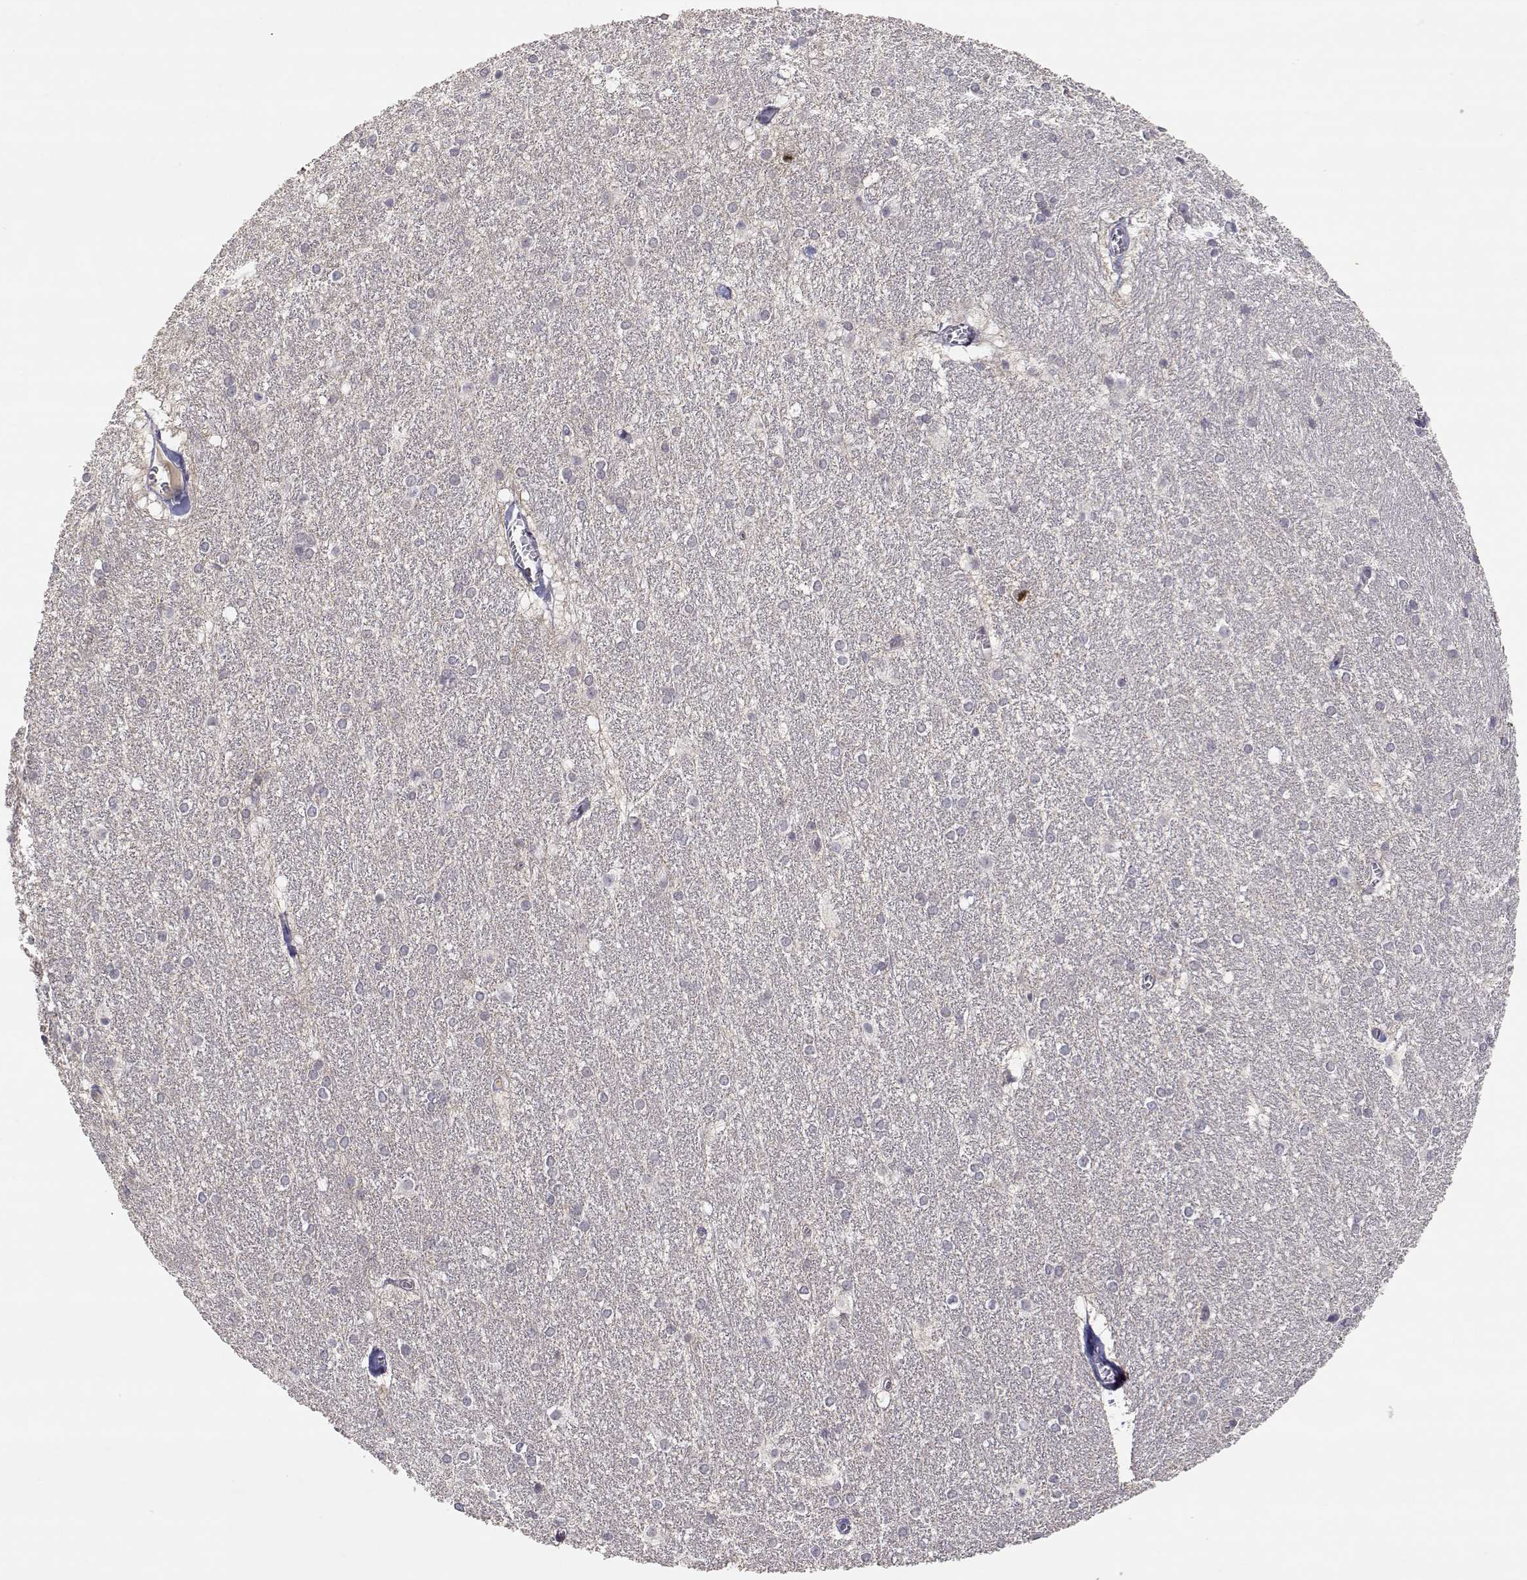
{"staining": {"intensity": "negative", "quantity": "none", "location": "none"}, "tissue": "hippocampus", "cell_type": "Glial cells", "image_type": "normal", "snomed": [{"axis": "morphology", "description": "Normal tissue, NOS"}, {"axis": "topography", "description": "Cerebral cortex"}, {"axis": "topography", "description": "Hippocampus"}], "caption": "IHC of benign human hippocampus shows no positivity in glial cells.", "gene": "RAD51", "patient": {"sex": "female", "age": 19}}